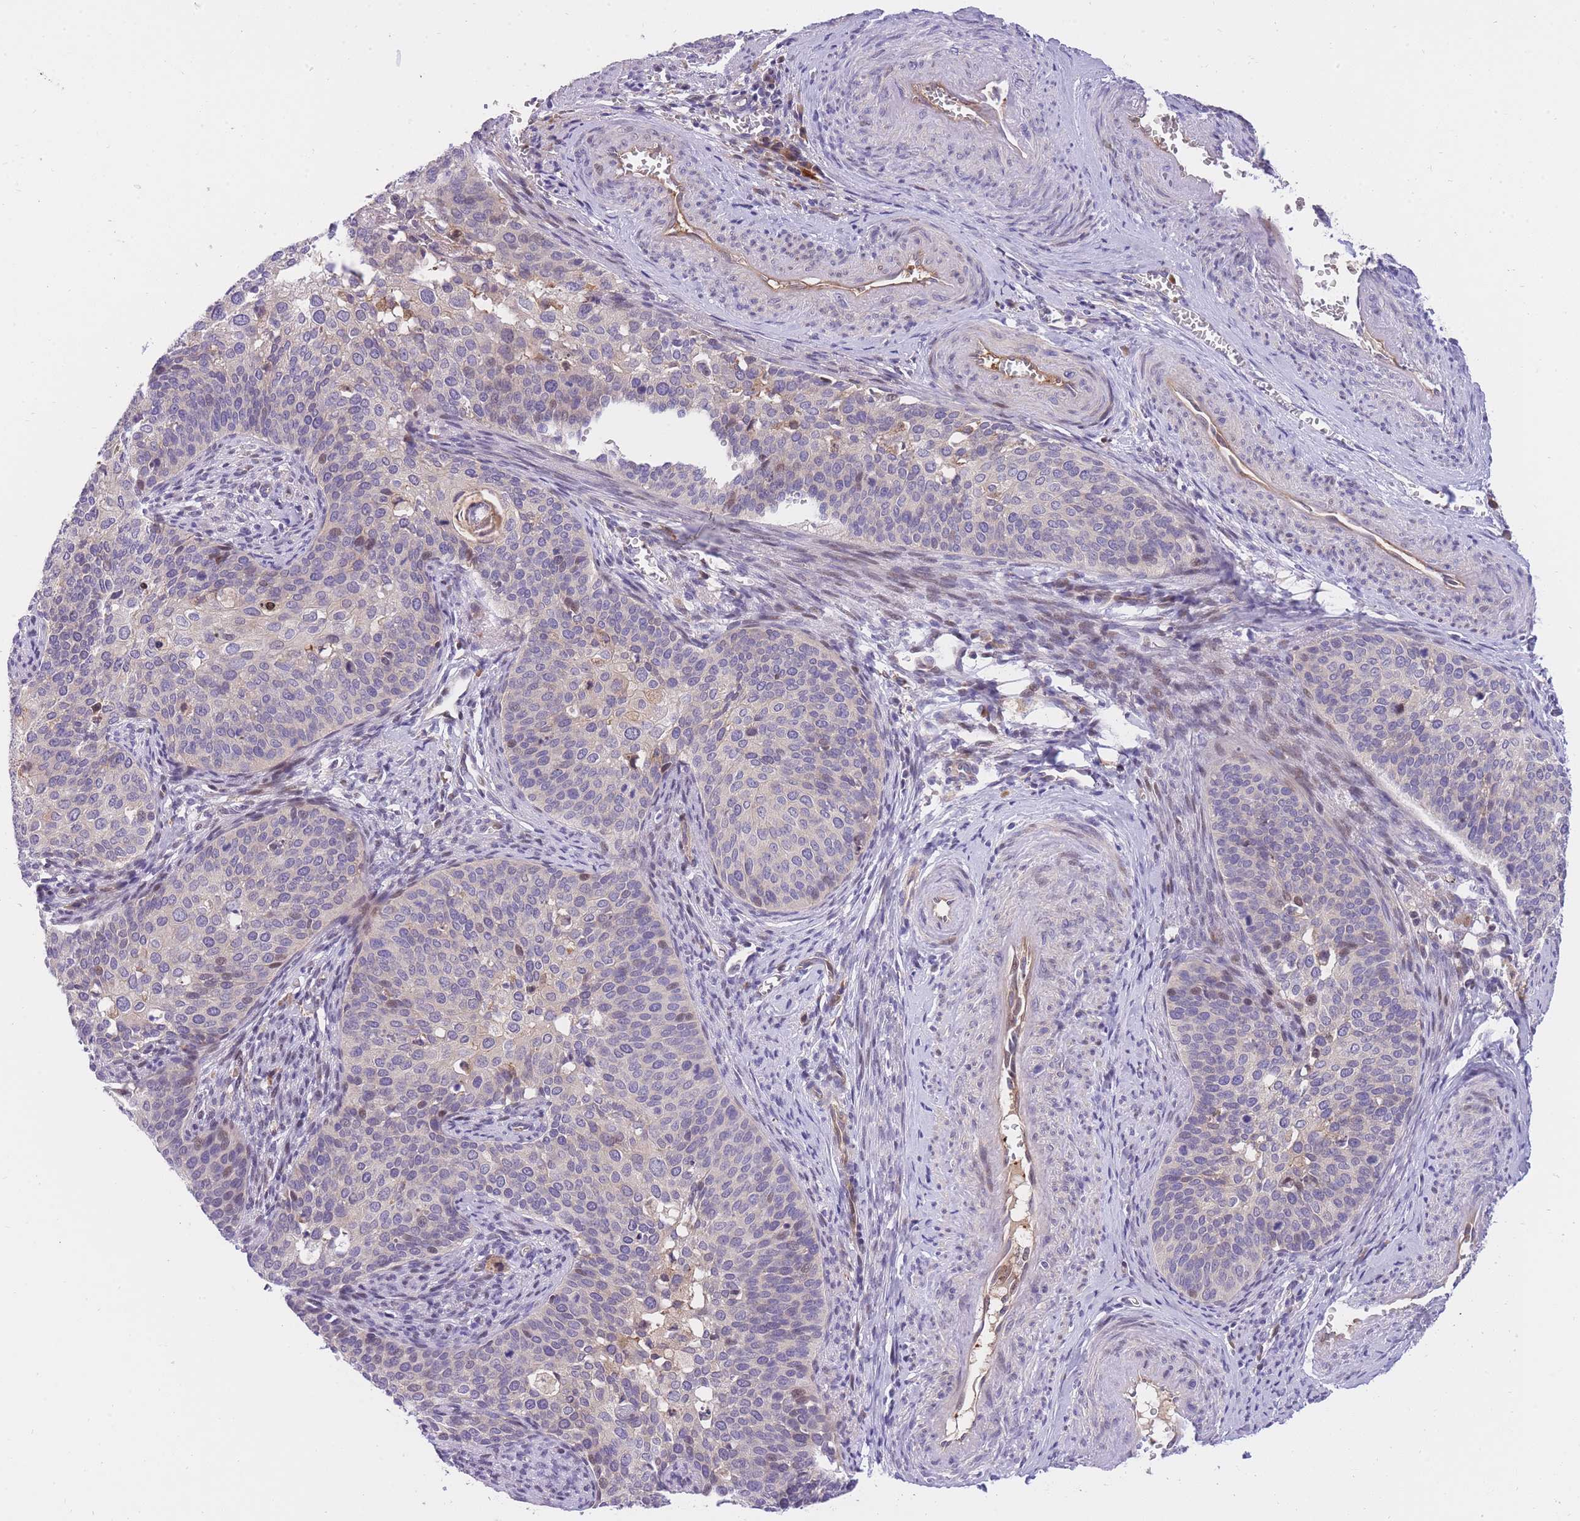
{"staining": {"intensity": "negative", "quantity": "none", "location": "none"}, "tissue": "cervical cancer", "cell_type": "Tumor cells", "image_type": "cancer", "snomed": [{"axis": "morphology", "description": "Squamous cell carcinoma, NOS"}, {"axis": "topography", "description": "Cervix"}], "caption": "Immunohistochemistry (IHC) image of human cervical cancer (squamous cell carcinoma) stained for a protein (brown), which shows no positivity in tumor cells.", "gene": "CRYGN", "patient": {"sex": "female", "age": 44}}